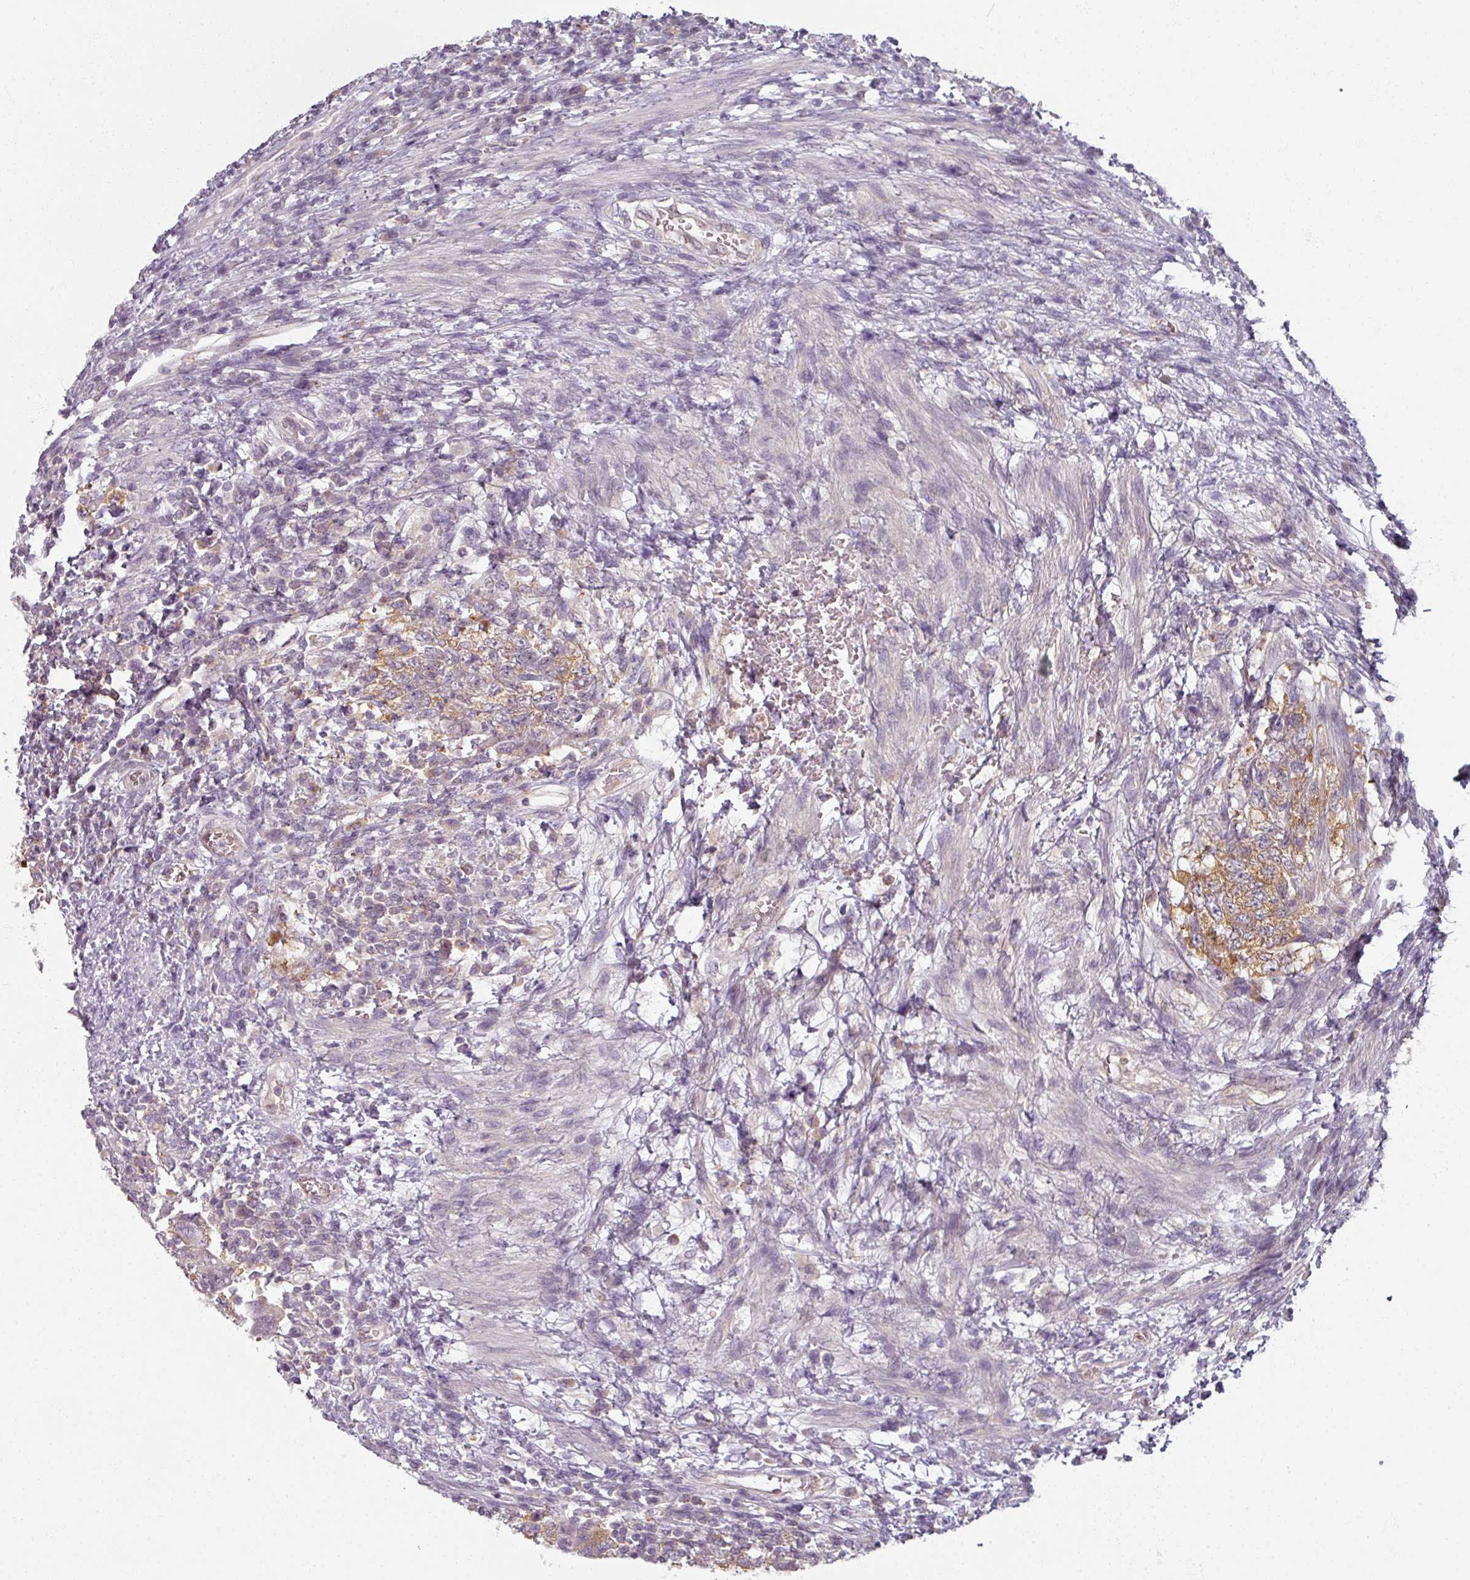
{"staining": {"intensity": "moderate", "quantity": ">75%", "location": "cytoplasmic/membranous"}, "tissue": "testis cancer", "cell_type": "Tumor cells", "image_type": "cancer", "snomed": [{"axis": "morphology", "description": "Carcinoma, Embryonal, NOS"}, {"axis": "topography", "description": "Testis"}], "caption": "Embryonal carcinoma (testis) stained with a brown dye displays moderate cytoplasmic/membranous positive staining in approximately >75% of tumor cells.", "gene": "AGPAT4", "patient": {"sex": "male", "age": 26}}